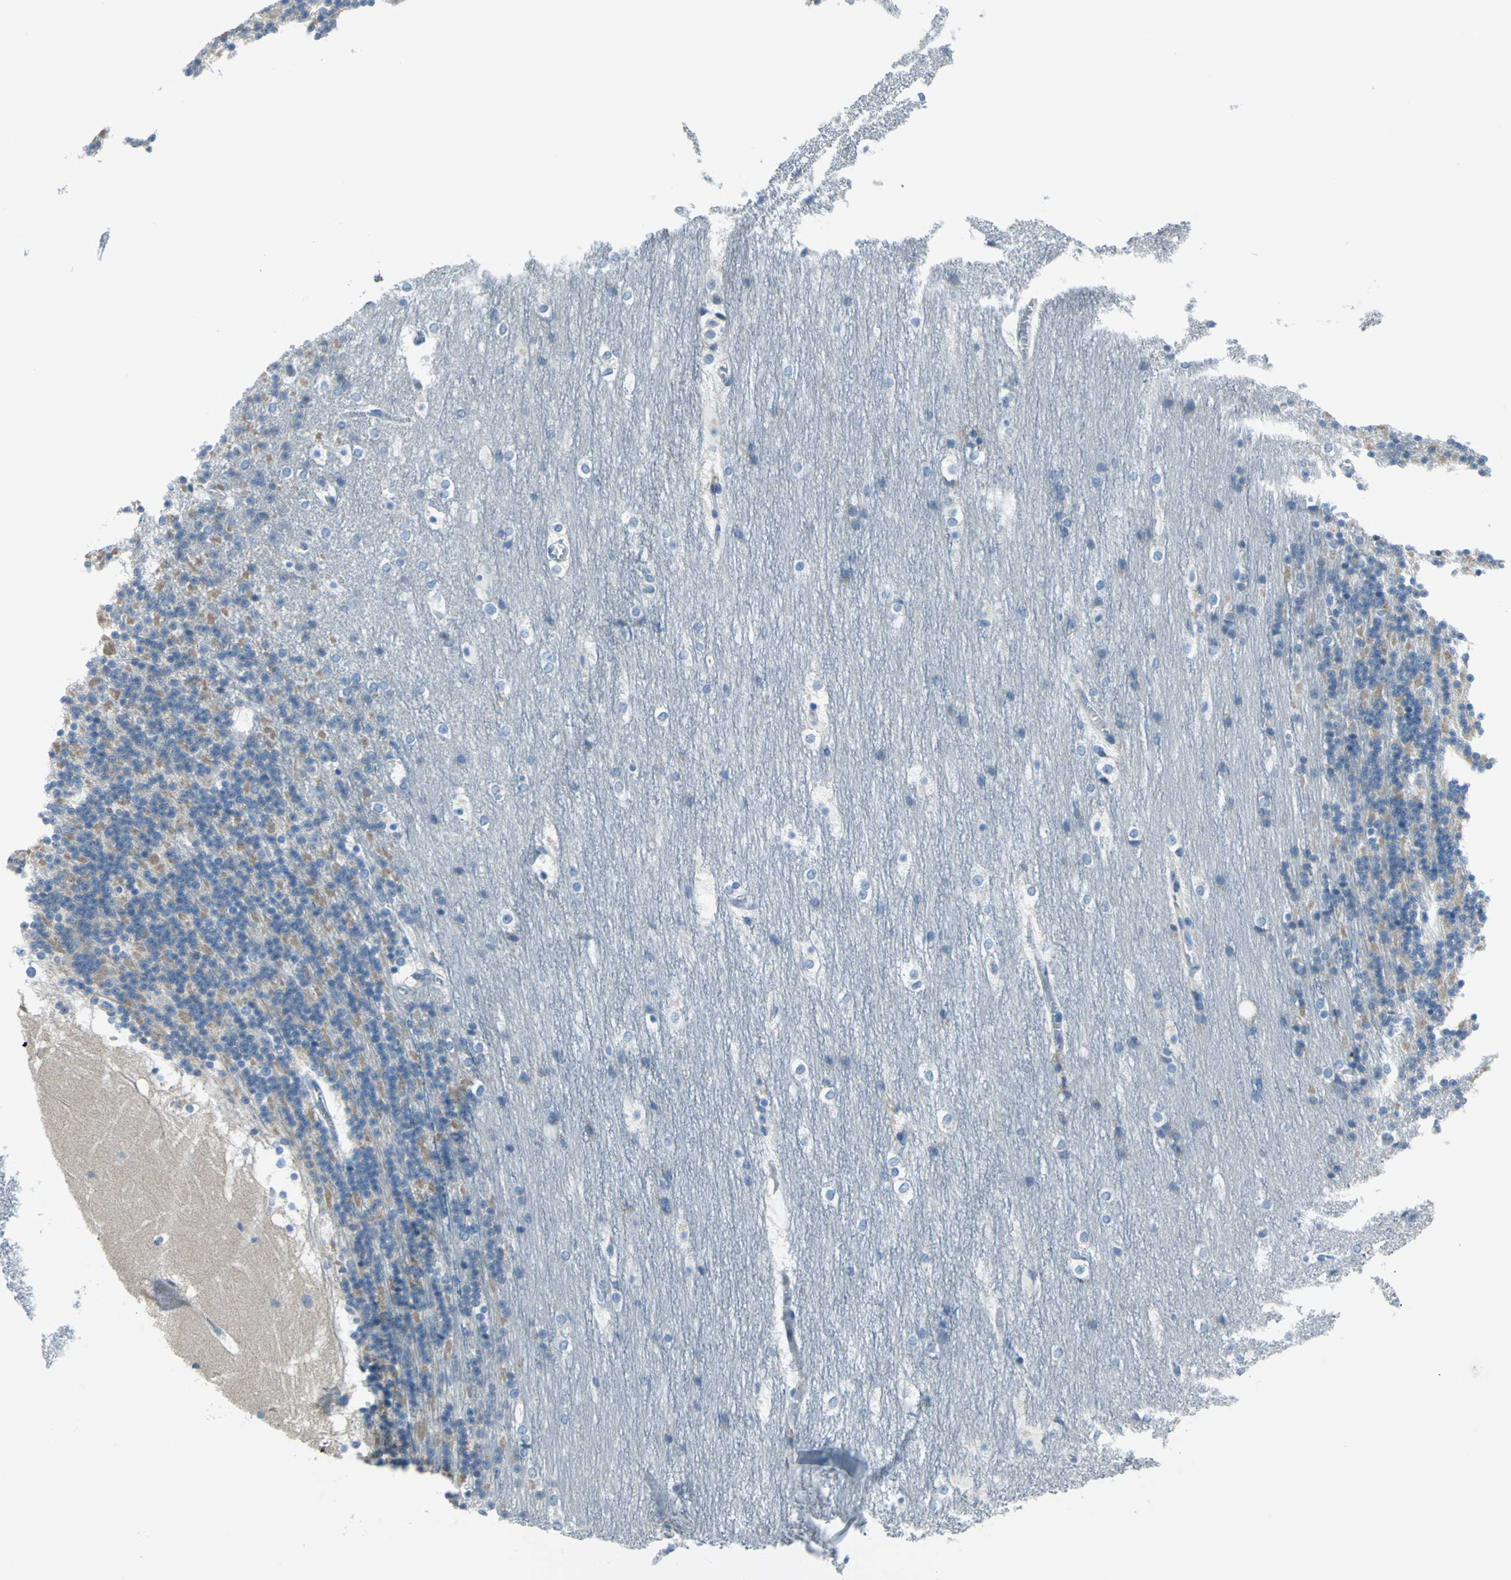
{"staining": {"intensity": "weak", "quantity": "25%-75%", "location": "cytoplasmic/membranous"}, "tissue": "cerebellum", "cell_type": "Cells in granular layer", "image_type": "normal", "snomed": [{"axis": "morphology", "description": "Normal tissue, NOS"}, {"axis": "topography", "description": "Cerebellum"}], "caption": "This photomicrograph demonstrates immunohistochemistry (IHC) staining of benign cerebellum, with low weak cytoplasmic/membranous expression in about 25%-75% of cells in granular layer.", "gene": "MUC4", "patient": {"sex": "female", "age": 19}}